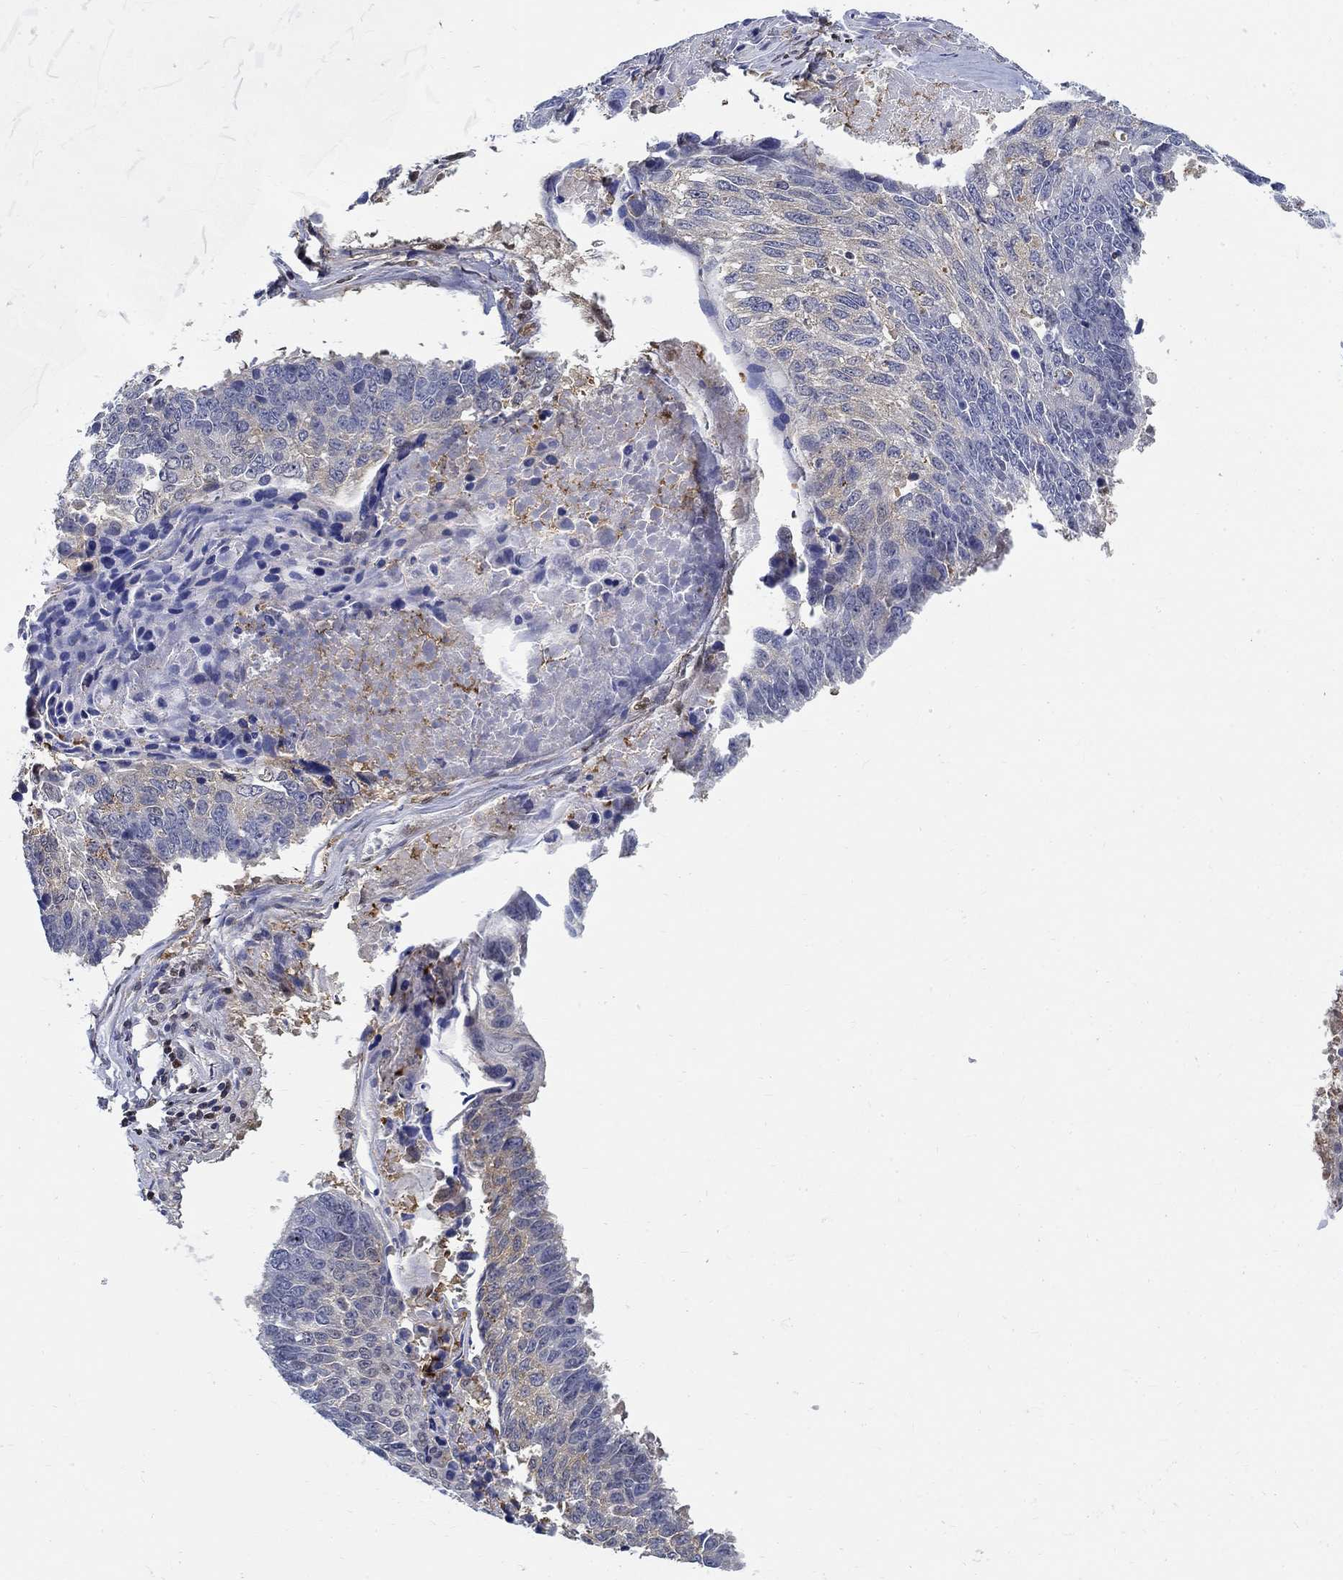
{"staining": {"intensity": "negative", "quantity": "none", "location": "none"}, "tissue": "lung cancer", "cell_type": "Tumor cells", "image_type": "cancer", "snomed": [{"axis": "morphology", "description": "Squamous cell carcinoma, NOS"}, {"axis": "topography", "description": "Lung"}], "caption": "Lung squamous cell carcinoma stained for a protein using immunohistochemistry reveals no positivity tumor cells.", "gene": "ZNF594", "patient": {"sex": "male", "age": 73}}